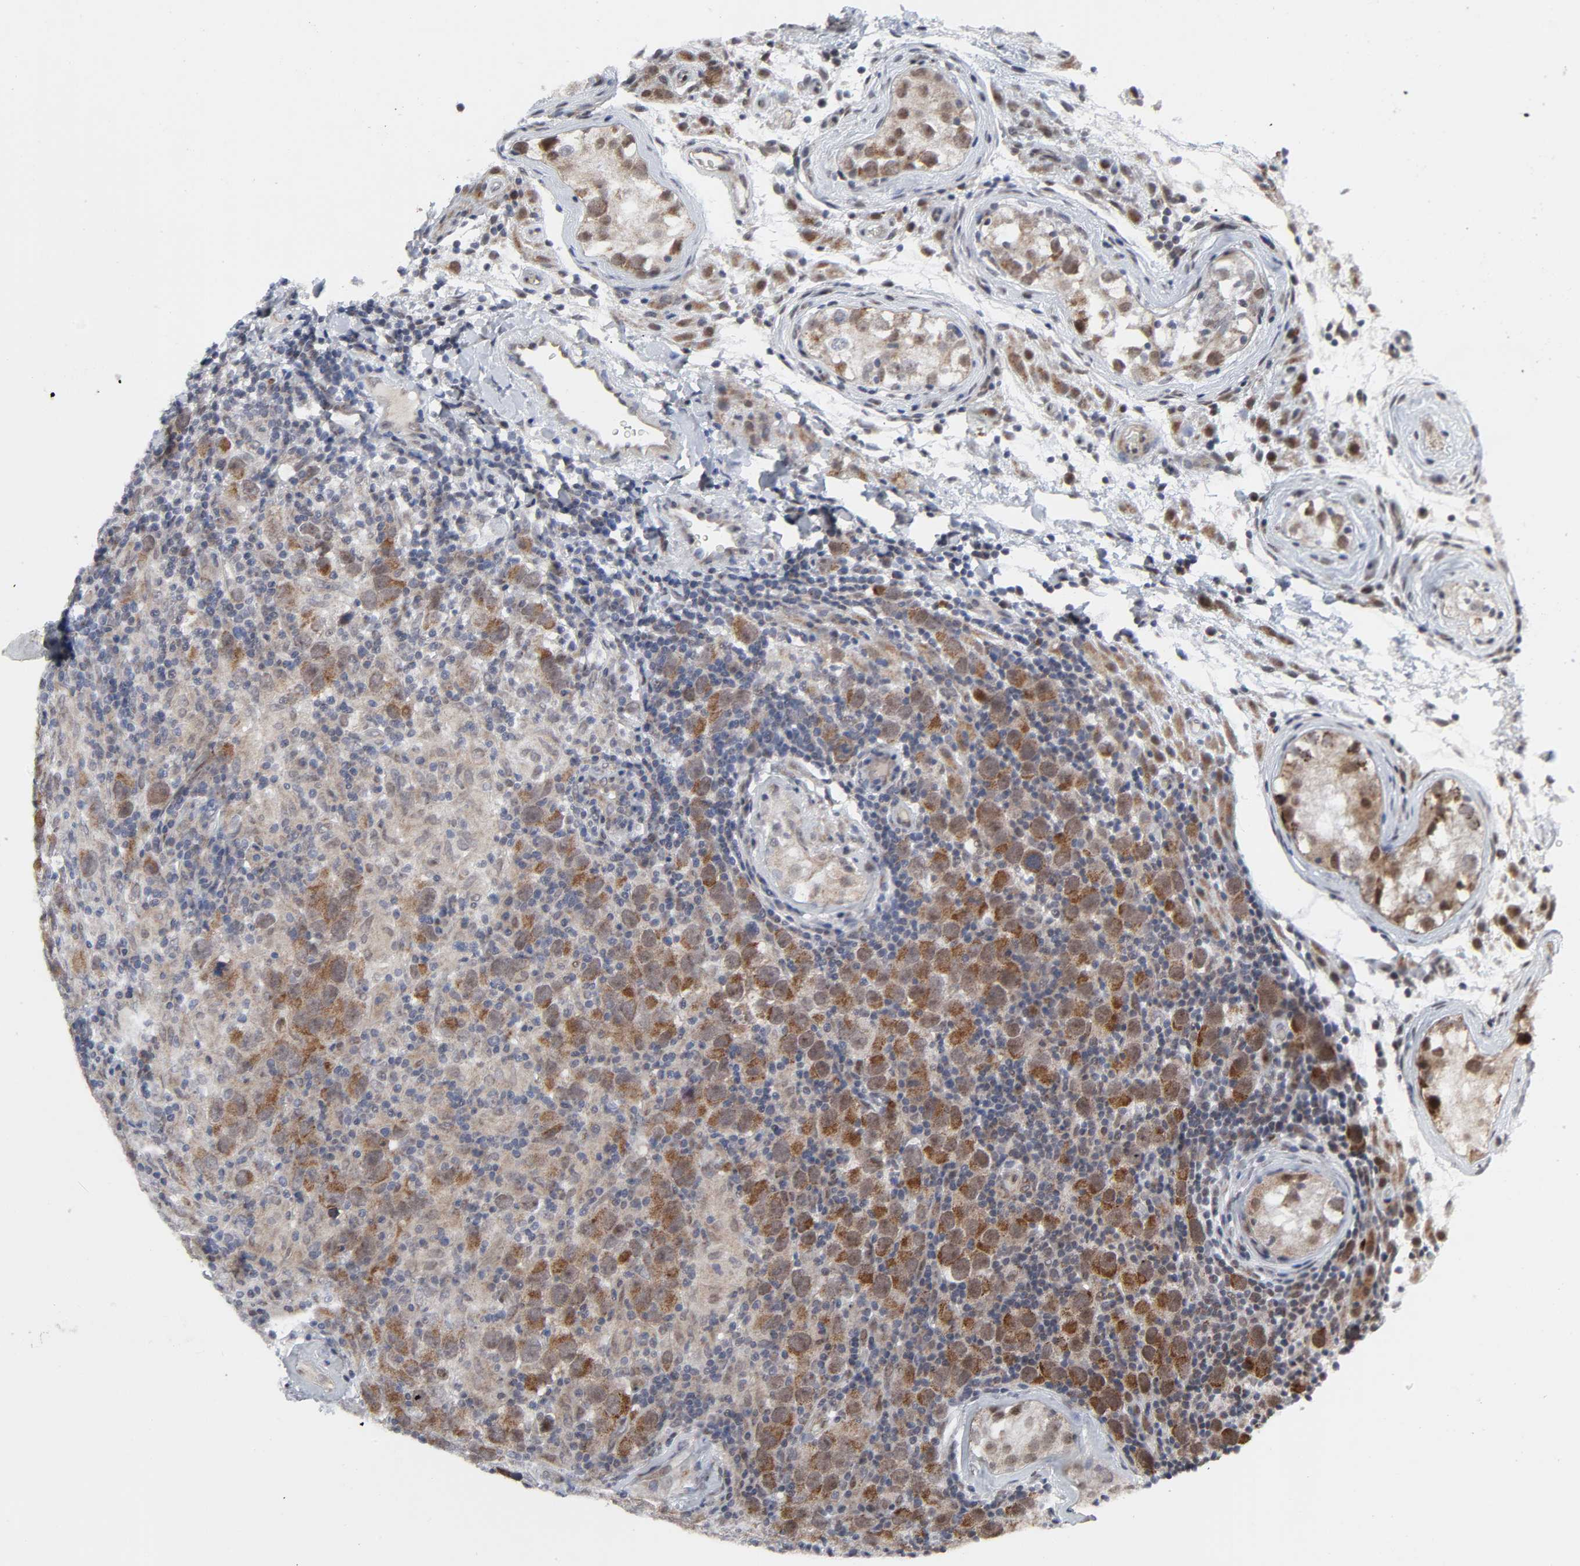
{"staining": {"intensity": "moderate", "quantity": ">75%", "location": "cytoplasmic/membranous"}, "tissue": "testis cancer", "cell_type": "Tumor cells", "image_type": "cancer", "snomed": [{"axis": "morphology", "description": "Carcinoma, Embryonal, NOS"}, {"axis": "topography", "description": "Testis"}], "caption": "Tumor cells exhibit medium levels of moderate cytoplasmic/membranous expression in about >75% of cells in embryonal carcinoma (testis).", "gene": "ZKSCAN8", "patient": {"sex": "male", "age": 21}}